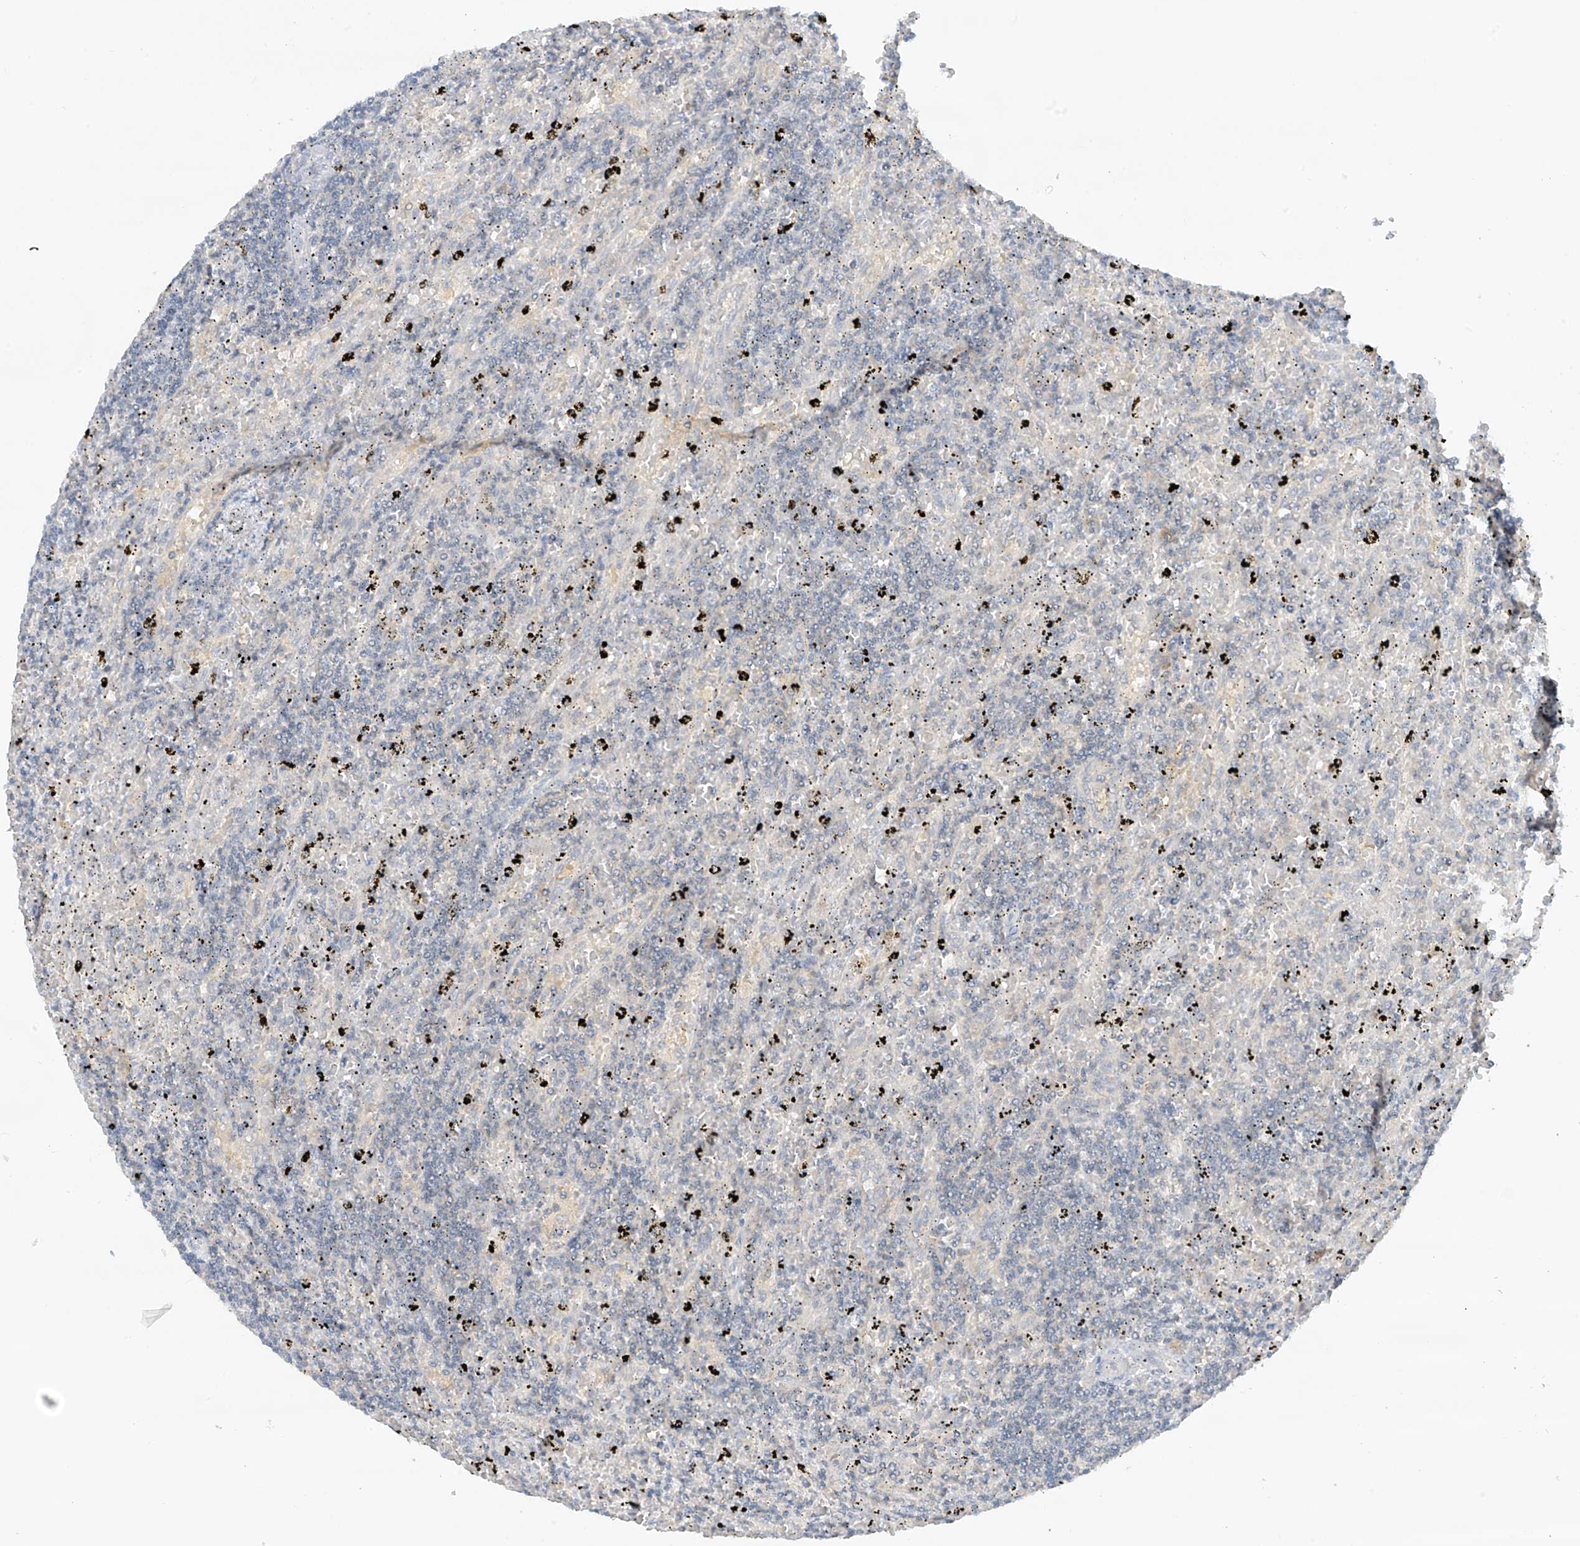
{"staining": {"intensity": "negative", "quantity": "none", "location": "none"}, "tissue": "lymphoma", "cell_type": "Tumor cells", "image_type": "cancer", "snomed": [{"axis": "morphology", "description": "Malignant lymphoma, non-Hodgkin's type, Low grade"}, {"axis": "topography", "description": "Spleen"}], "caption": "High magnification brightfield microscopy of lymphoma stained with DAB (brown) and counterstained with hematoxylin (blue): tumor cells show no significant positivity.", "gene": "ANGEL2", "patient": {"sex": "male", "age": 76}}